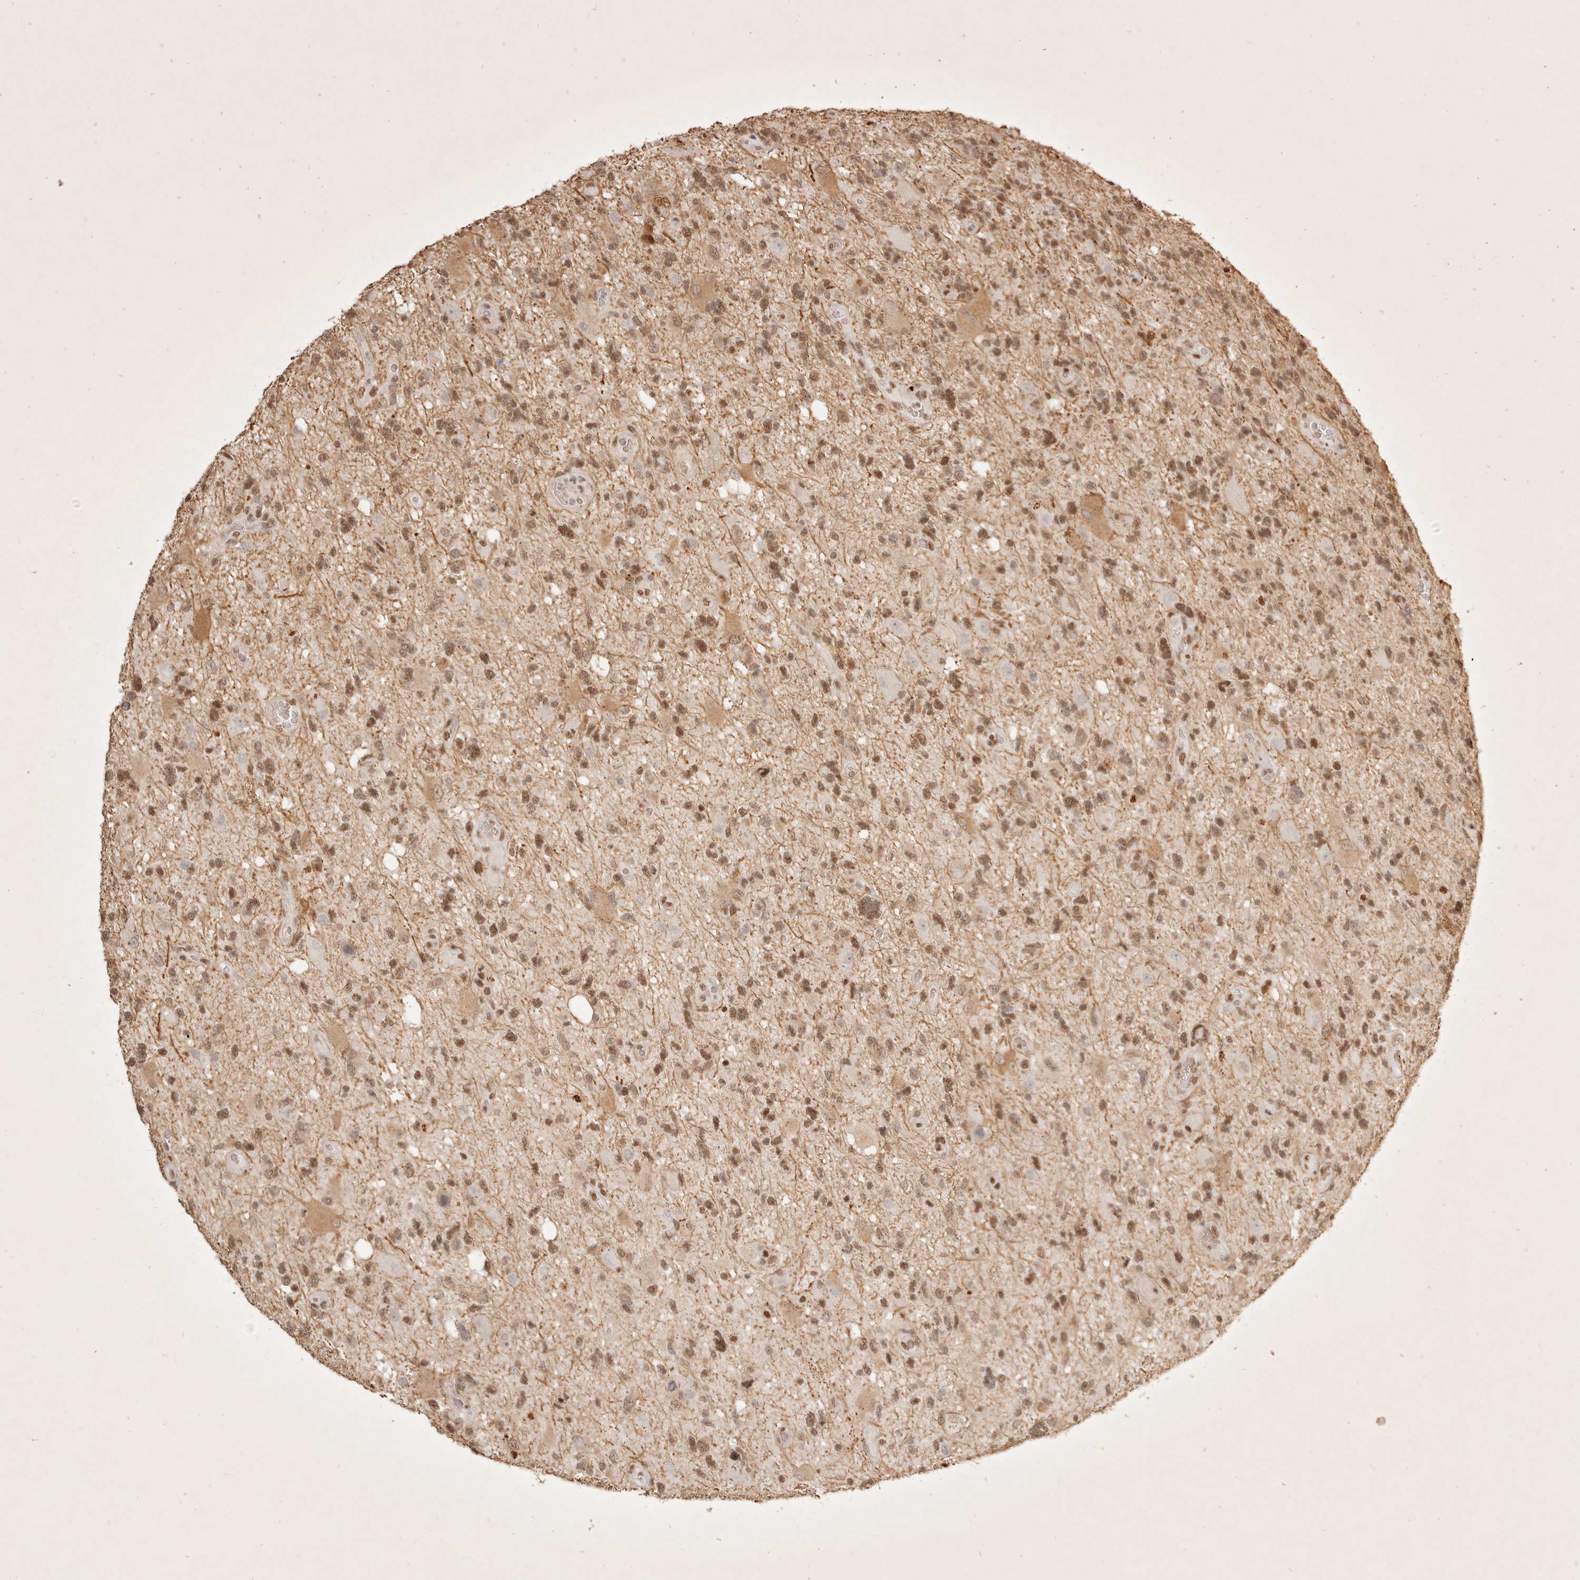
{"staining": {"intensity": "moderate", "quantity": ">75%", "location": "nuclear"}, "tissue": "glioma", "cell_type": "Tumor cells", "image_type": "cancer", "snomed": [{"axis": "morphology", "description": "Glioma, malignant, High grade"}, {"axis": "topography", "description": "Brain"}], "caption": "High-power microscopy captured an IHC image of malignant glioma (high-grade), revealing moderate nuclear expression in approximately >75% of tumor cells.", "gene": "GABPA", "patient": {"sex": "male", "age": 33}}